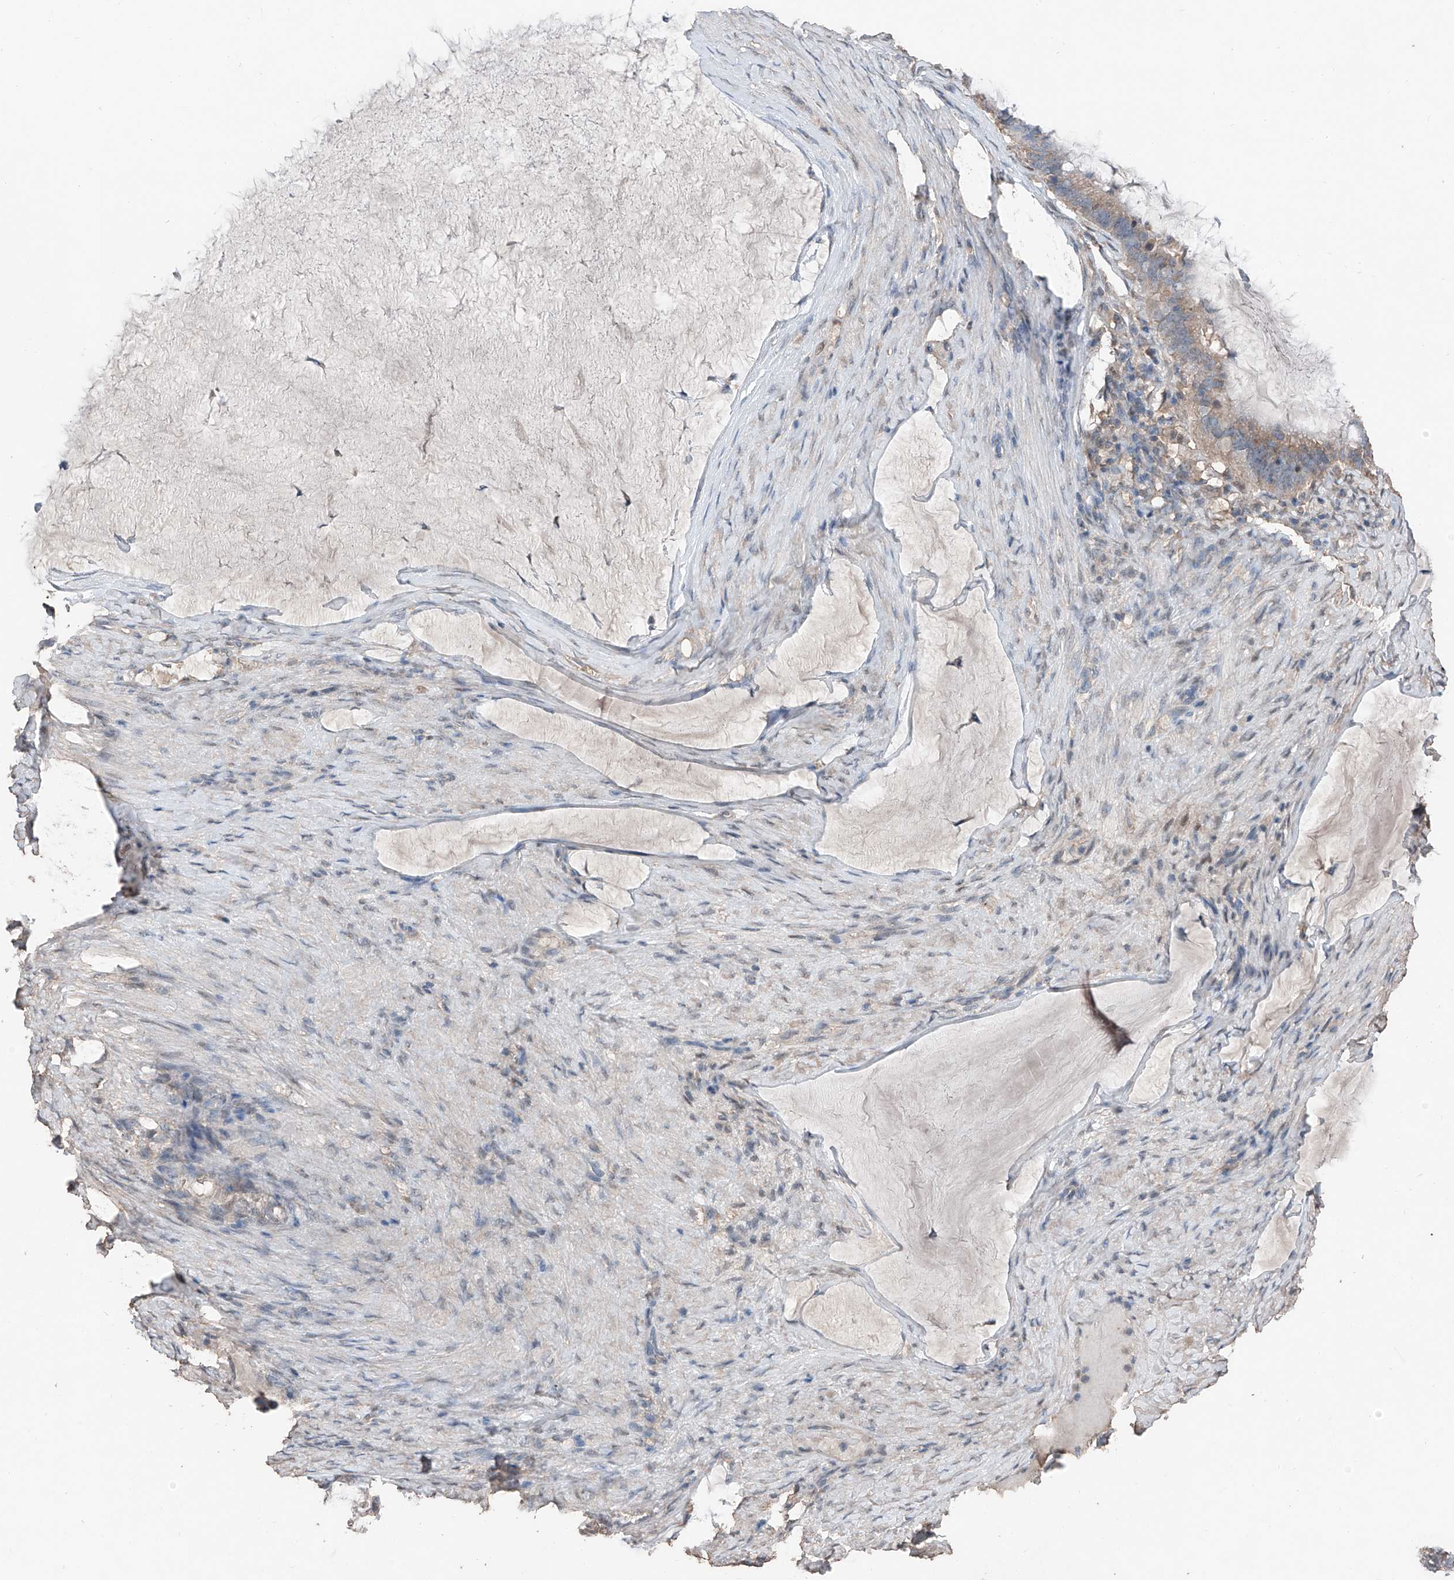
{"staining": {"intensity": "weak", "quantity": "25%-75%", "location": "cytoplasmic/membranous"}, "tissue": "ovarian cancer", "cell_type": "Tumor cells", "image_type": "cancer", "snomed": [{"axis": "morphology", "description": "Cystadenocarcinoma, mucinous, NOS"}, {"axis": "topography", "description": "Ovary"}], "caption": "Ovarian cancer (mucinous cystadenocarcinoma) tissue exhibits weak cytoplasmic/membranous positivity in about 25%-75% of tumor cells", "gene": "MAMLD1", "patient": {"sex": "female", "age": 61}}